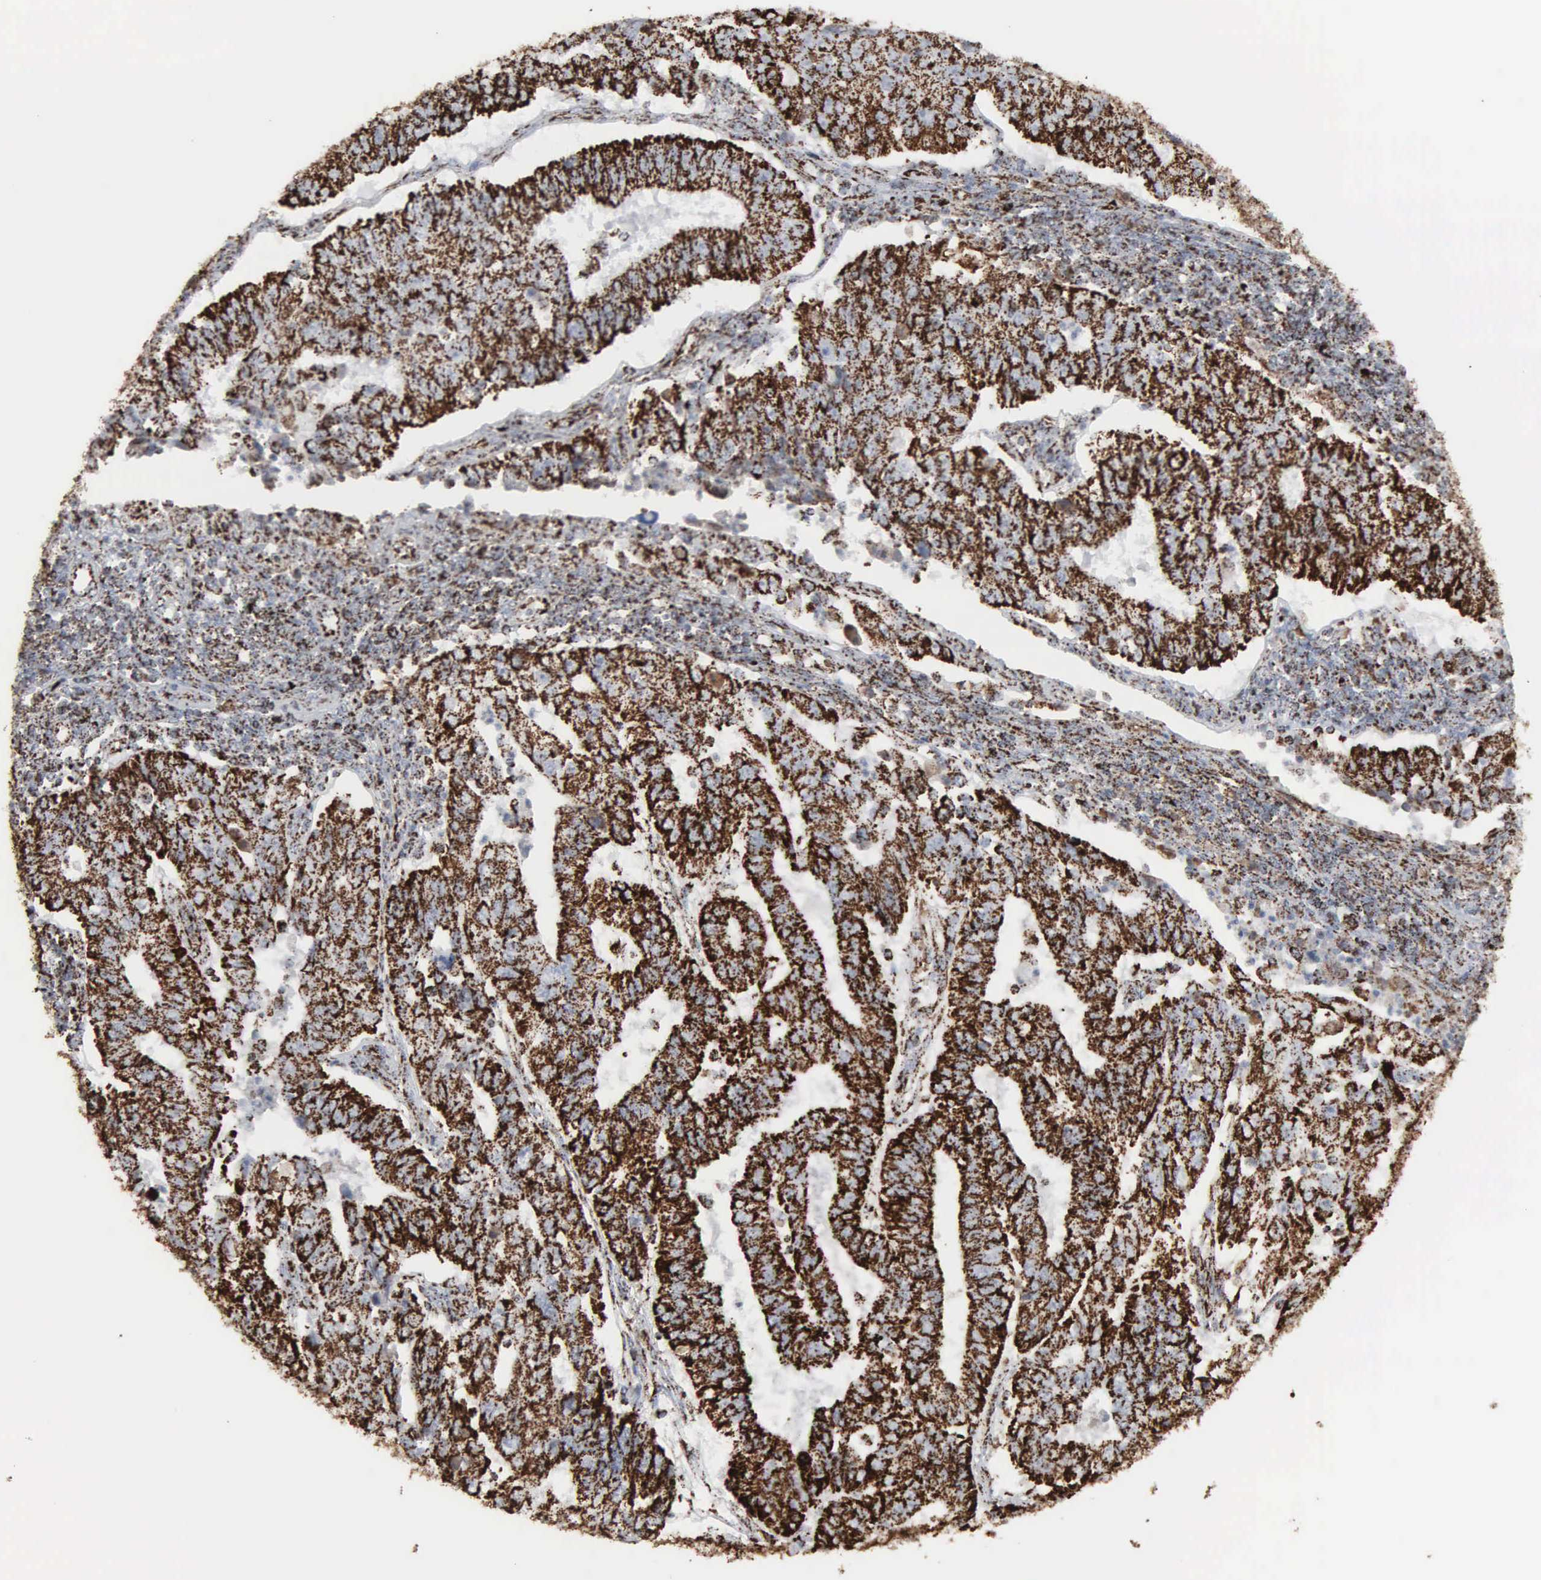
{"staining": {"intensity": "strong", "quantity": ">75%", "location": "cytoplasmic/membranous"}, "tissue": "endometrial cancer", "cell_type": "Tumor cells", "image_type": "cancer", "snomed": [{"axis": "morphology", "description": "Adenocarcinoma, NOS"}, {"axis": "topography", "description": "Endometrium"}], "caption": "A brown stain highlights strong cytoplasmic/membranous staining of a protein in endometrial adenocarcinoma tumor cells.", "gene": "HSPA9", "patient": {"sex": "female", "age": 42}}